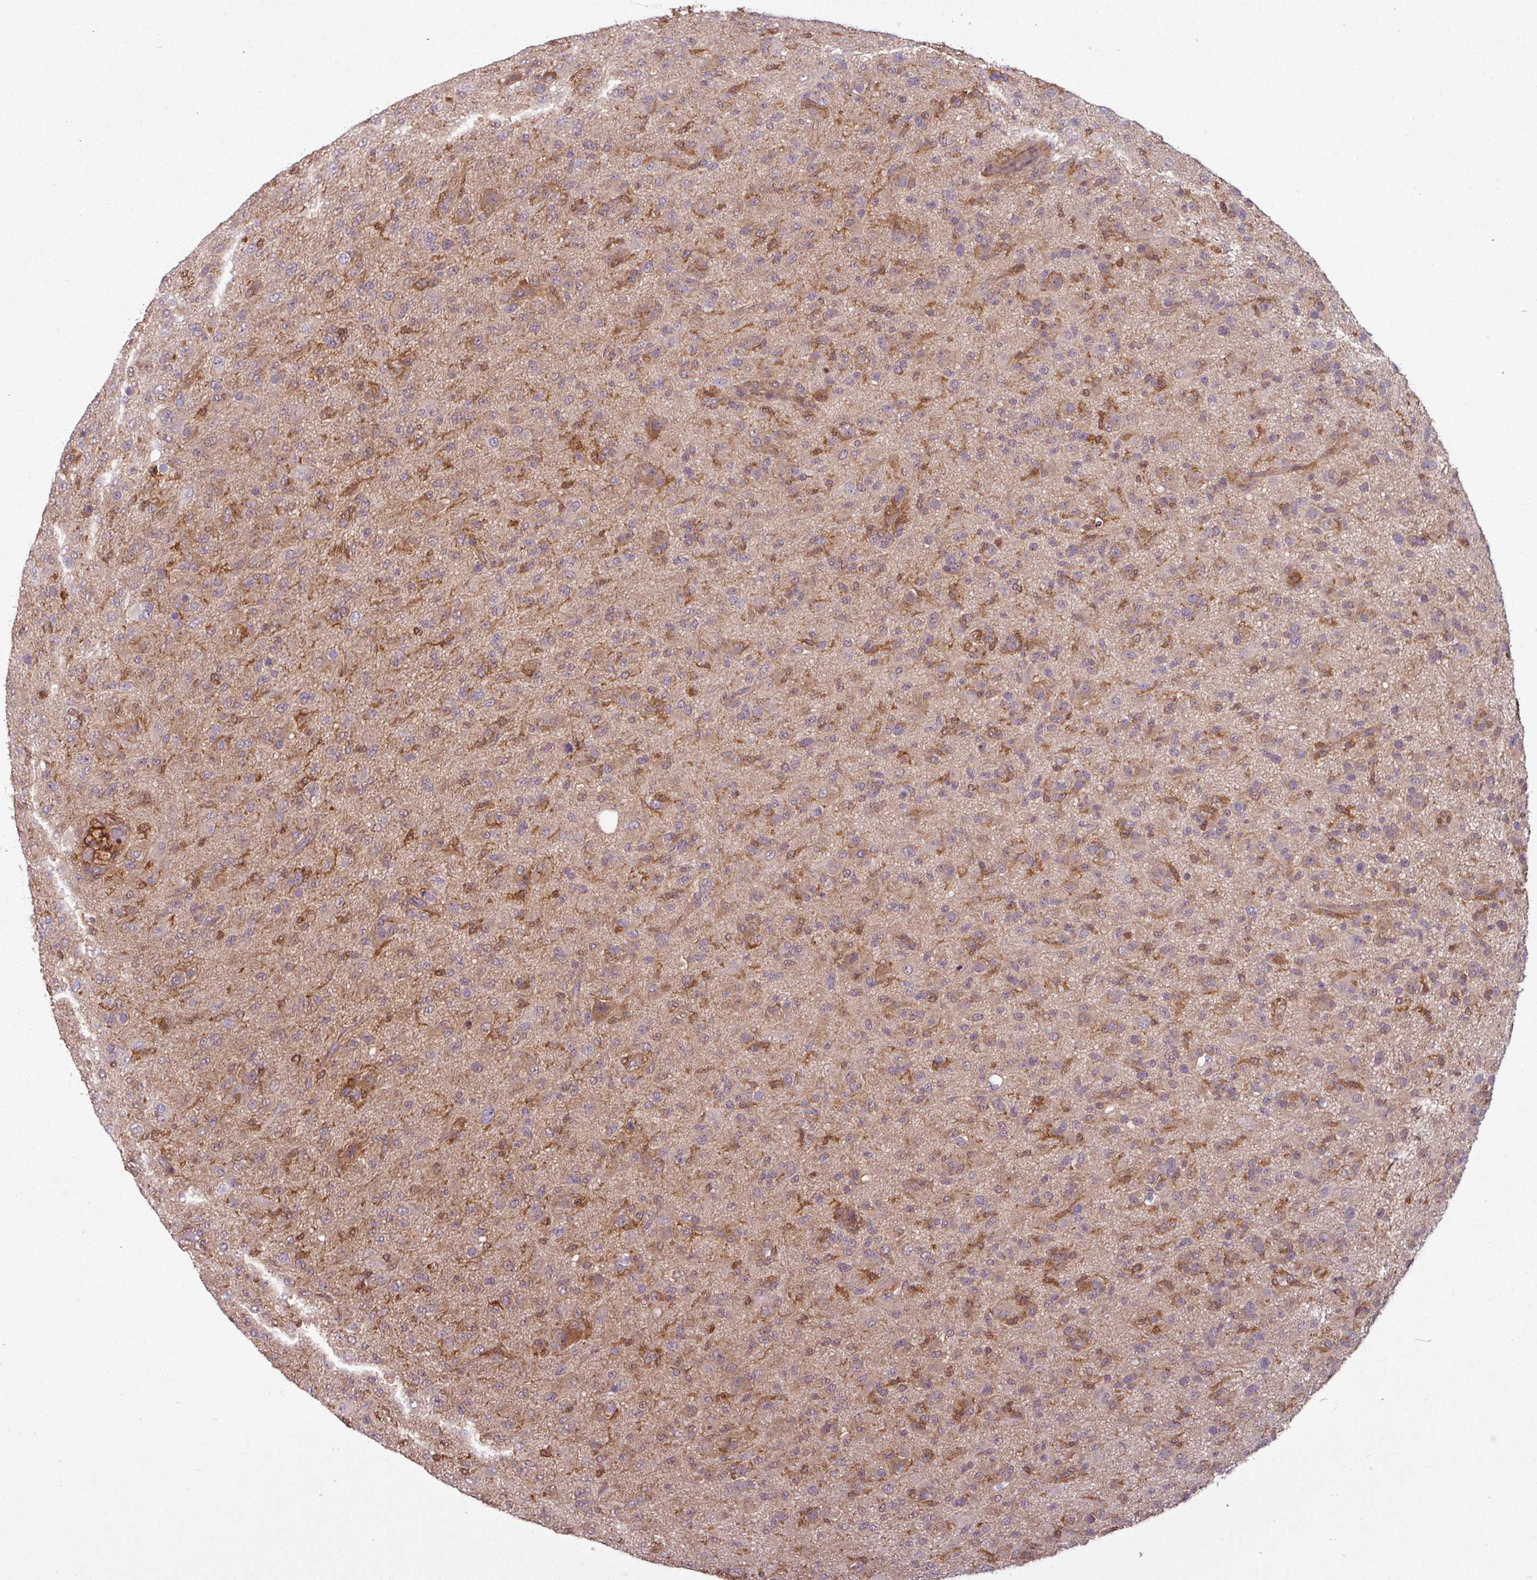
{"staining": {"intensity": "weak", "quantity": "25%-75%", "location": "cytoplasmic/membranous"}, "tissue": "glioma", "cell_type": "Tumor cells", "image_type": "cancer", "snomed": [{"axis": "morphology", "description": "Glioma, malignant, Low grade"}, {"axis": "topography", "description": "Brain"}], "caption": "Malignant glioma (low-grade) stained for a protein shows weak cytoplasmic/membranous positivity in tumor cells.", "gene": "SH3BGRL", "patient": {"sex": "male", "age": 65}}